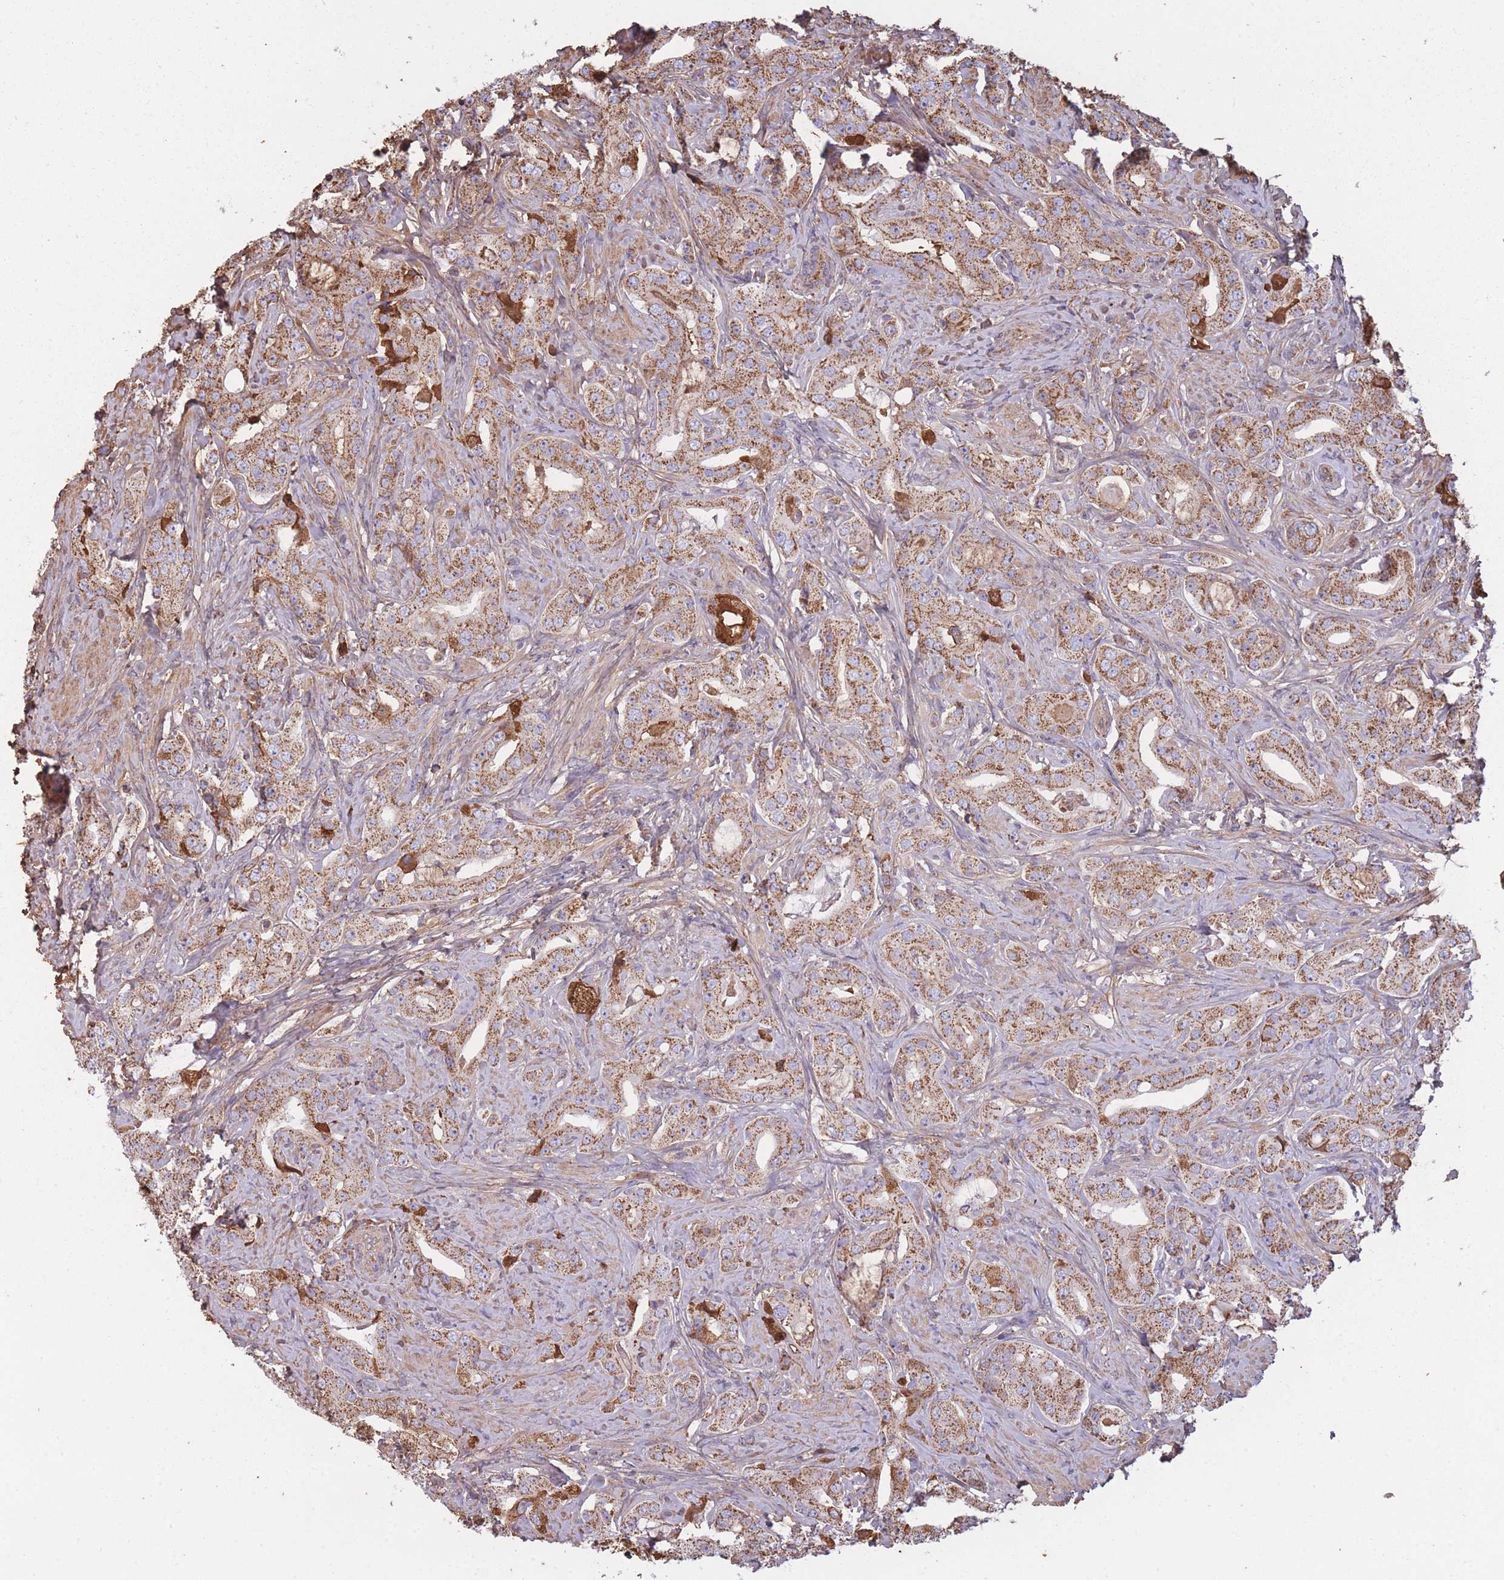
{"staining": {"intensity": "moderate", "quantity": ">75%", "location": "cytoplasmic/membranous"}, "tissue": "prostate cancer", "cell_type": "Tumor cells", "image_type": "cancer", "snomed": [{"axis": "morphology", "description": "Adenocarcinoma, High grade"}, {"axis": "topography", "description": "Prostate"}], "caption": "Protein staining of prostate cancer tissue reveals moderate cytoplasmic/membranous expression in about >75% of tumor cells.", "gene": "KAT2A", "patient": {"sex": "male", "age": 63}}